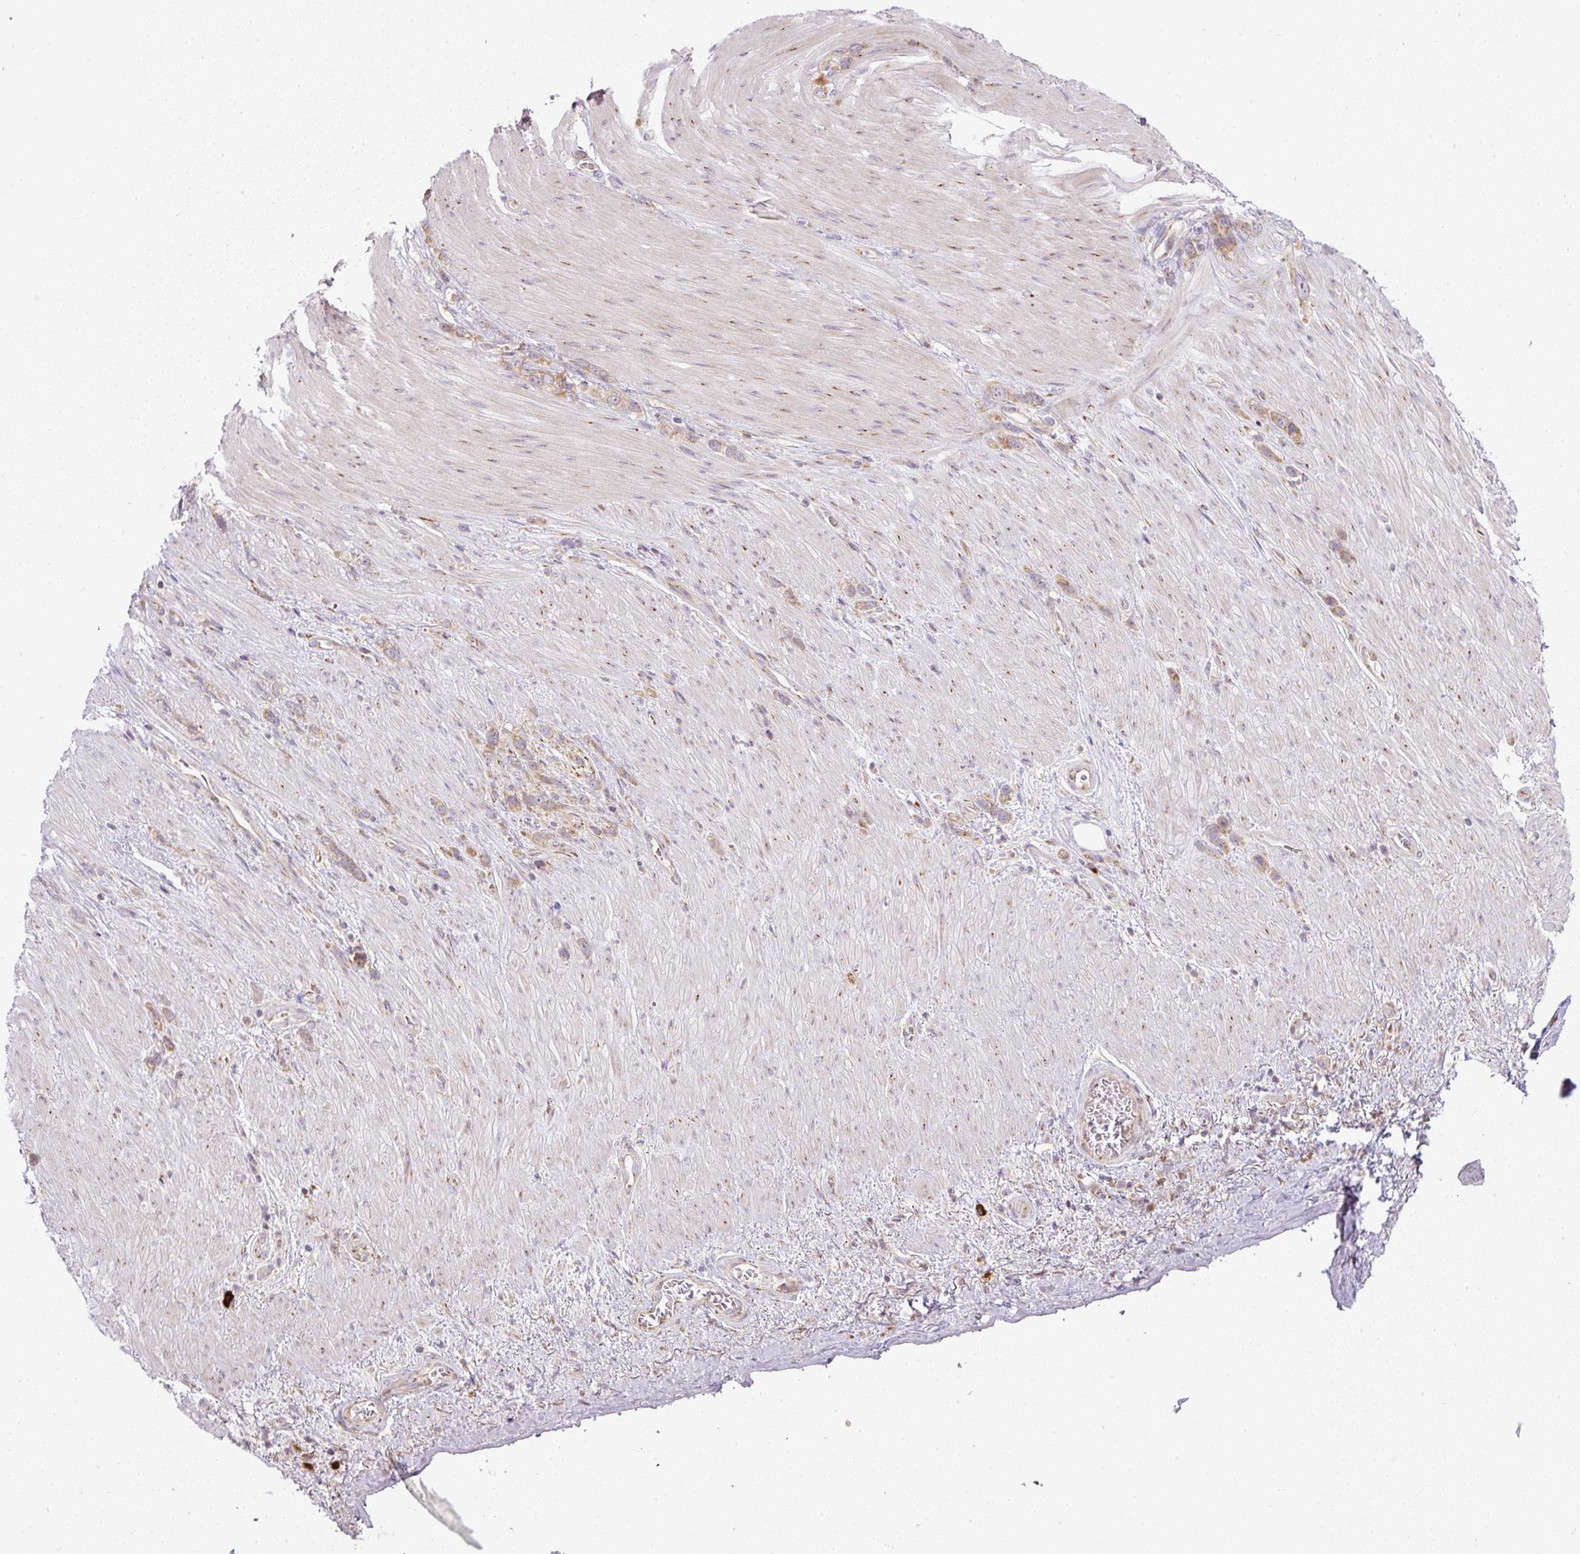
{"staining": {"intensity": "moderate", "quantity": ">75%", "location": "cytoplasmic/membranous"}, "tissue": "stomach cancer", "cell_type": "Tumor cells", "image_type": "cancer", "snomed": [{"axis": "morphology", "description": "Adenocarcinoma, NOS"}, {"axis": "topography", "description": "Stomach"}], "caption": "A medium amount of moderate cytoplasmic/membranous staining is appreciated in approximately >75% of tumor cells in stomach cancer (adenocarcinoma) tissue. The protein of interest is shown in brown color, while the nuclei are stained blue.", "gene": "MLX", "patient": {"sex": "female", "age": 65}}